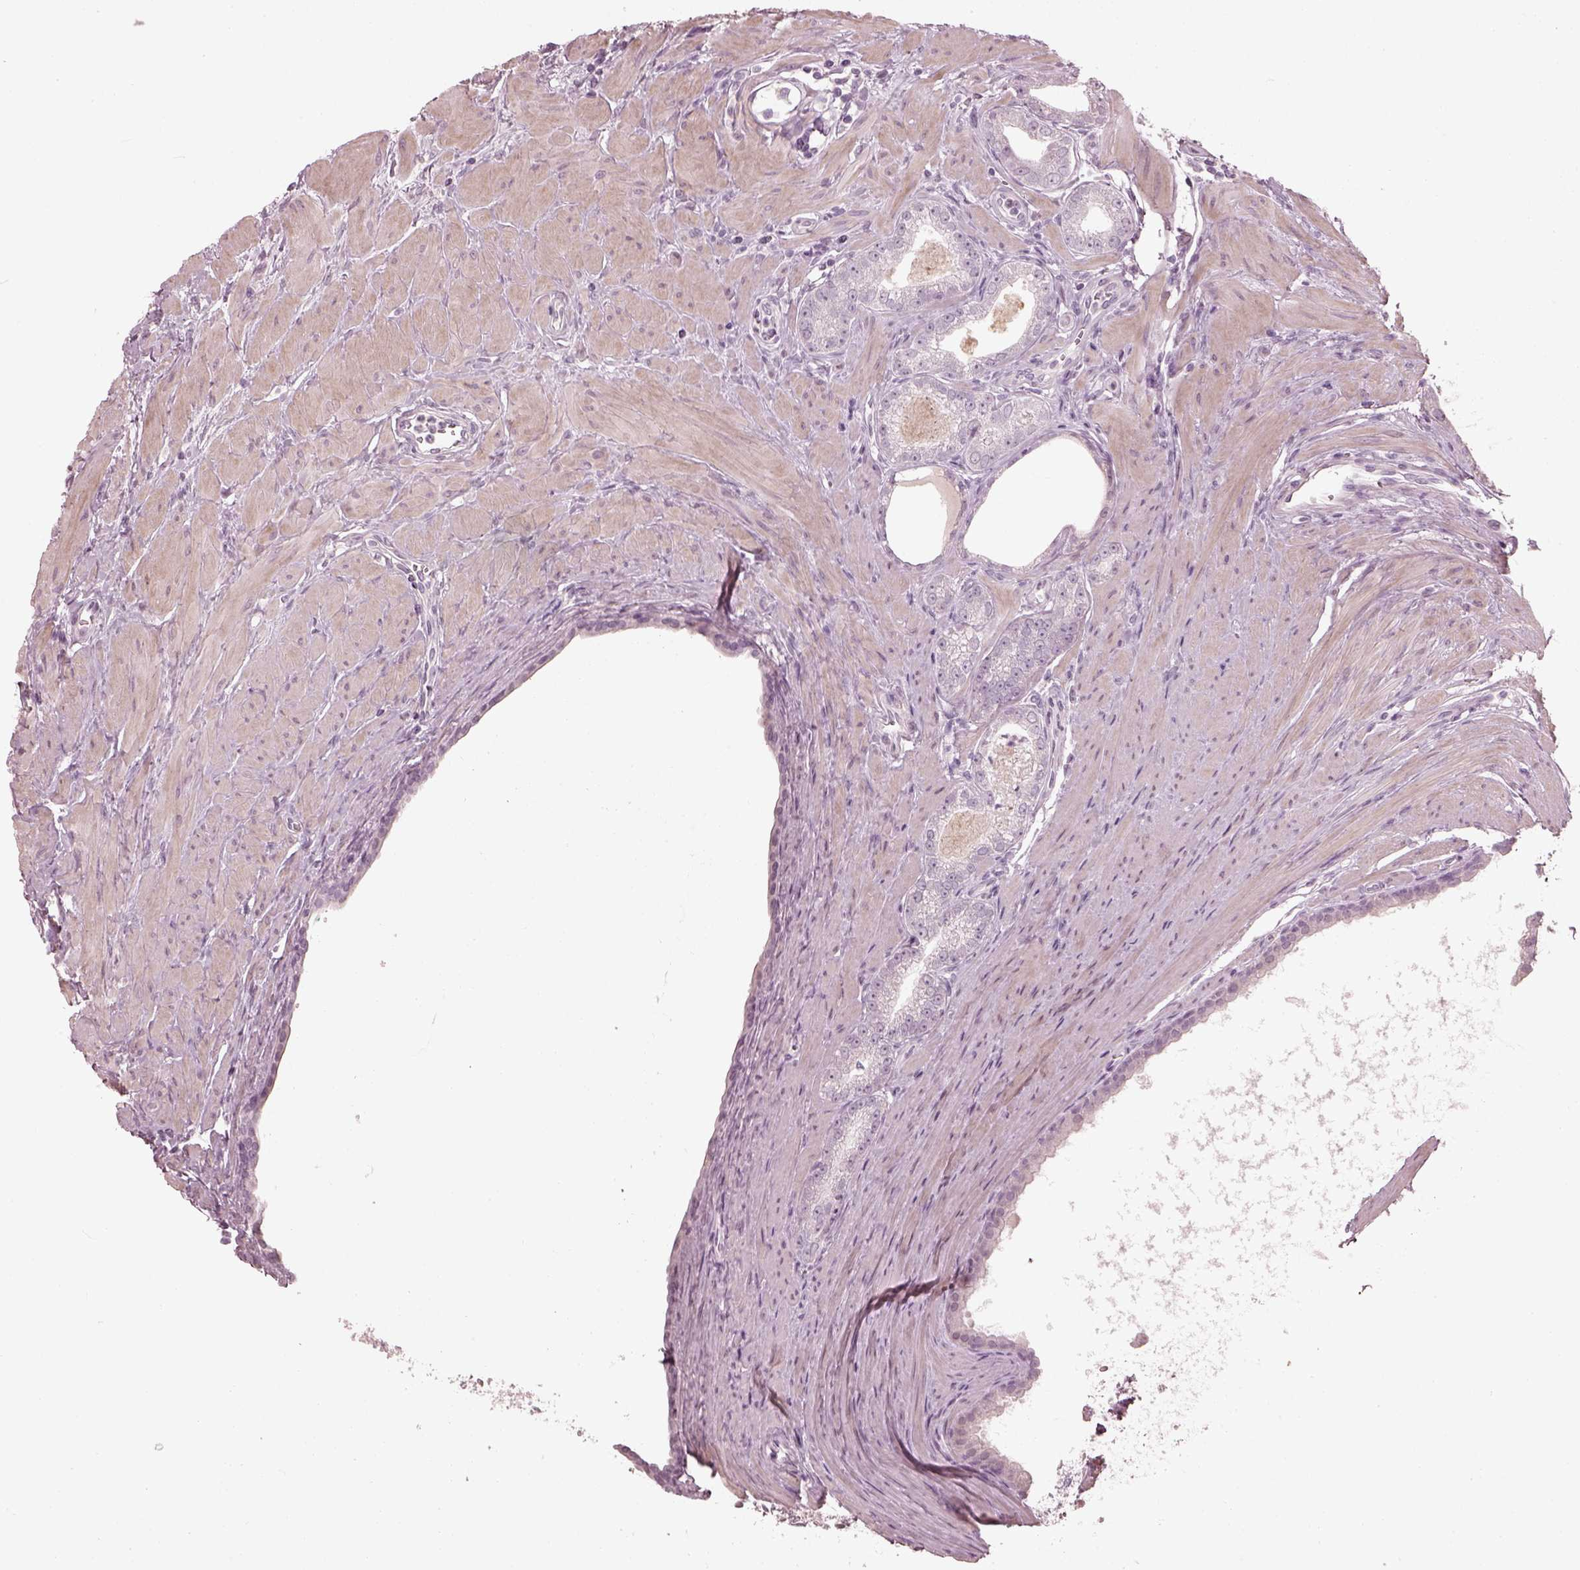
{"staining": {"intensity": "negative", "quantity": "none", "location": "none"}, "tissue": "prostate cancer", "cell_type": "Tumor cells", "image_type": "cancer", "snomed": [{"axis": "morphology", "description": "Adenocarcinoma, NOS"}, {"axis": "topography", "description": "Prostate"}], "caption": "Immunohistochemical staining of prostate adenocarcinoma shows no significant expression in tumor cells.", "gene": "OPTC", "patient": {"sex": "male", "age": 71}}